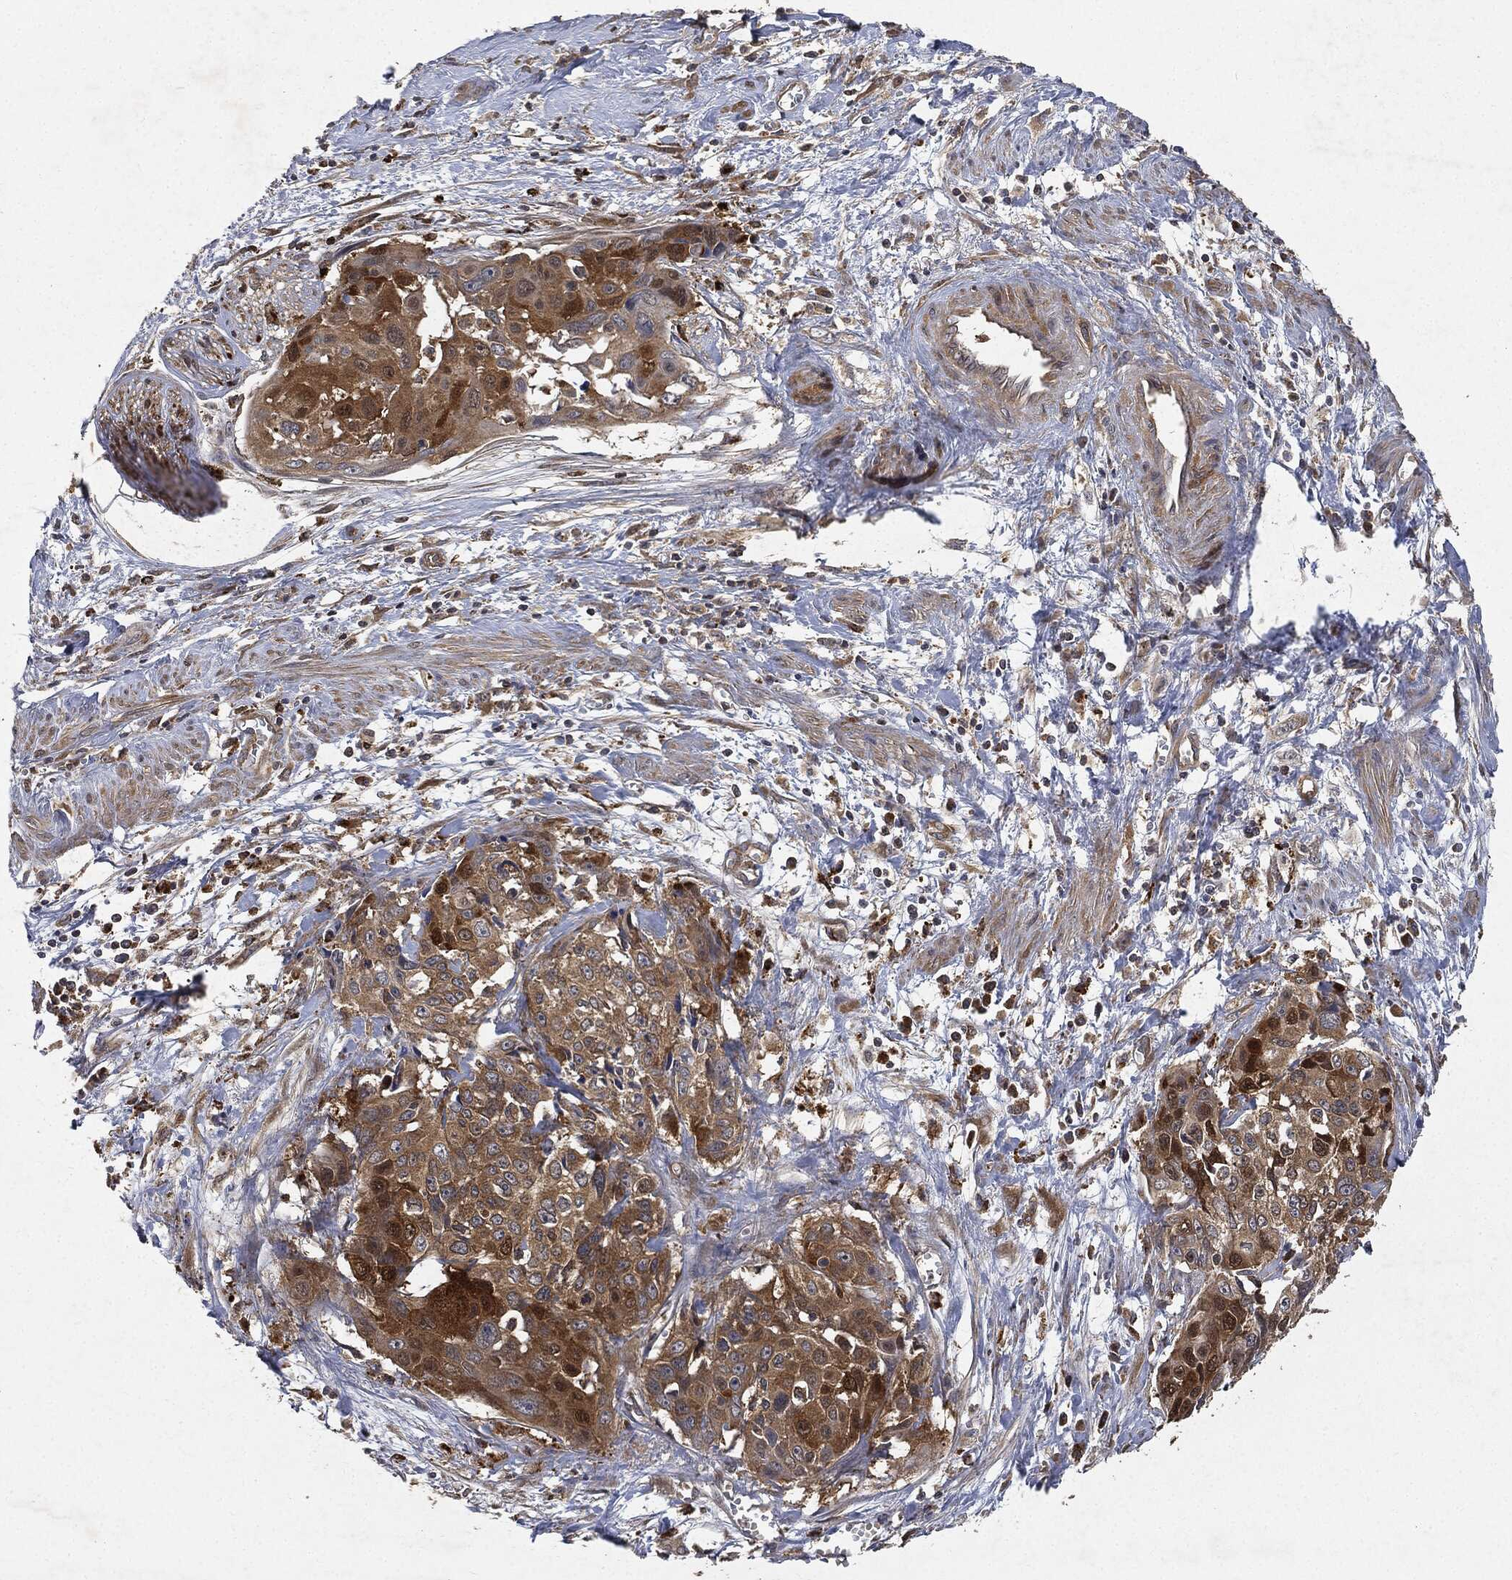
{"staining": {"intensity": "moderate", "quantity": "25%-75%", "location": "cytoplasmic/membranous"}, "tissue": "cervical cancer", "cell_type": "Tumor cells", "image_type": "cancer", "snomed": [{"axis": "morphology", "description": "Squamous cell carcinoma, NOS"}, {"axis": "topography", "description": "Cervix"}], "caption": "Immunohistochemical staining of human cervical cancer (squamous cell carcinoma) displays moderate cytoplasmic/membranous protein positivity in about 25%-75% of tumor cells.", "gene": "BRAF", "patient": {"sex": "female", "age": 58}}